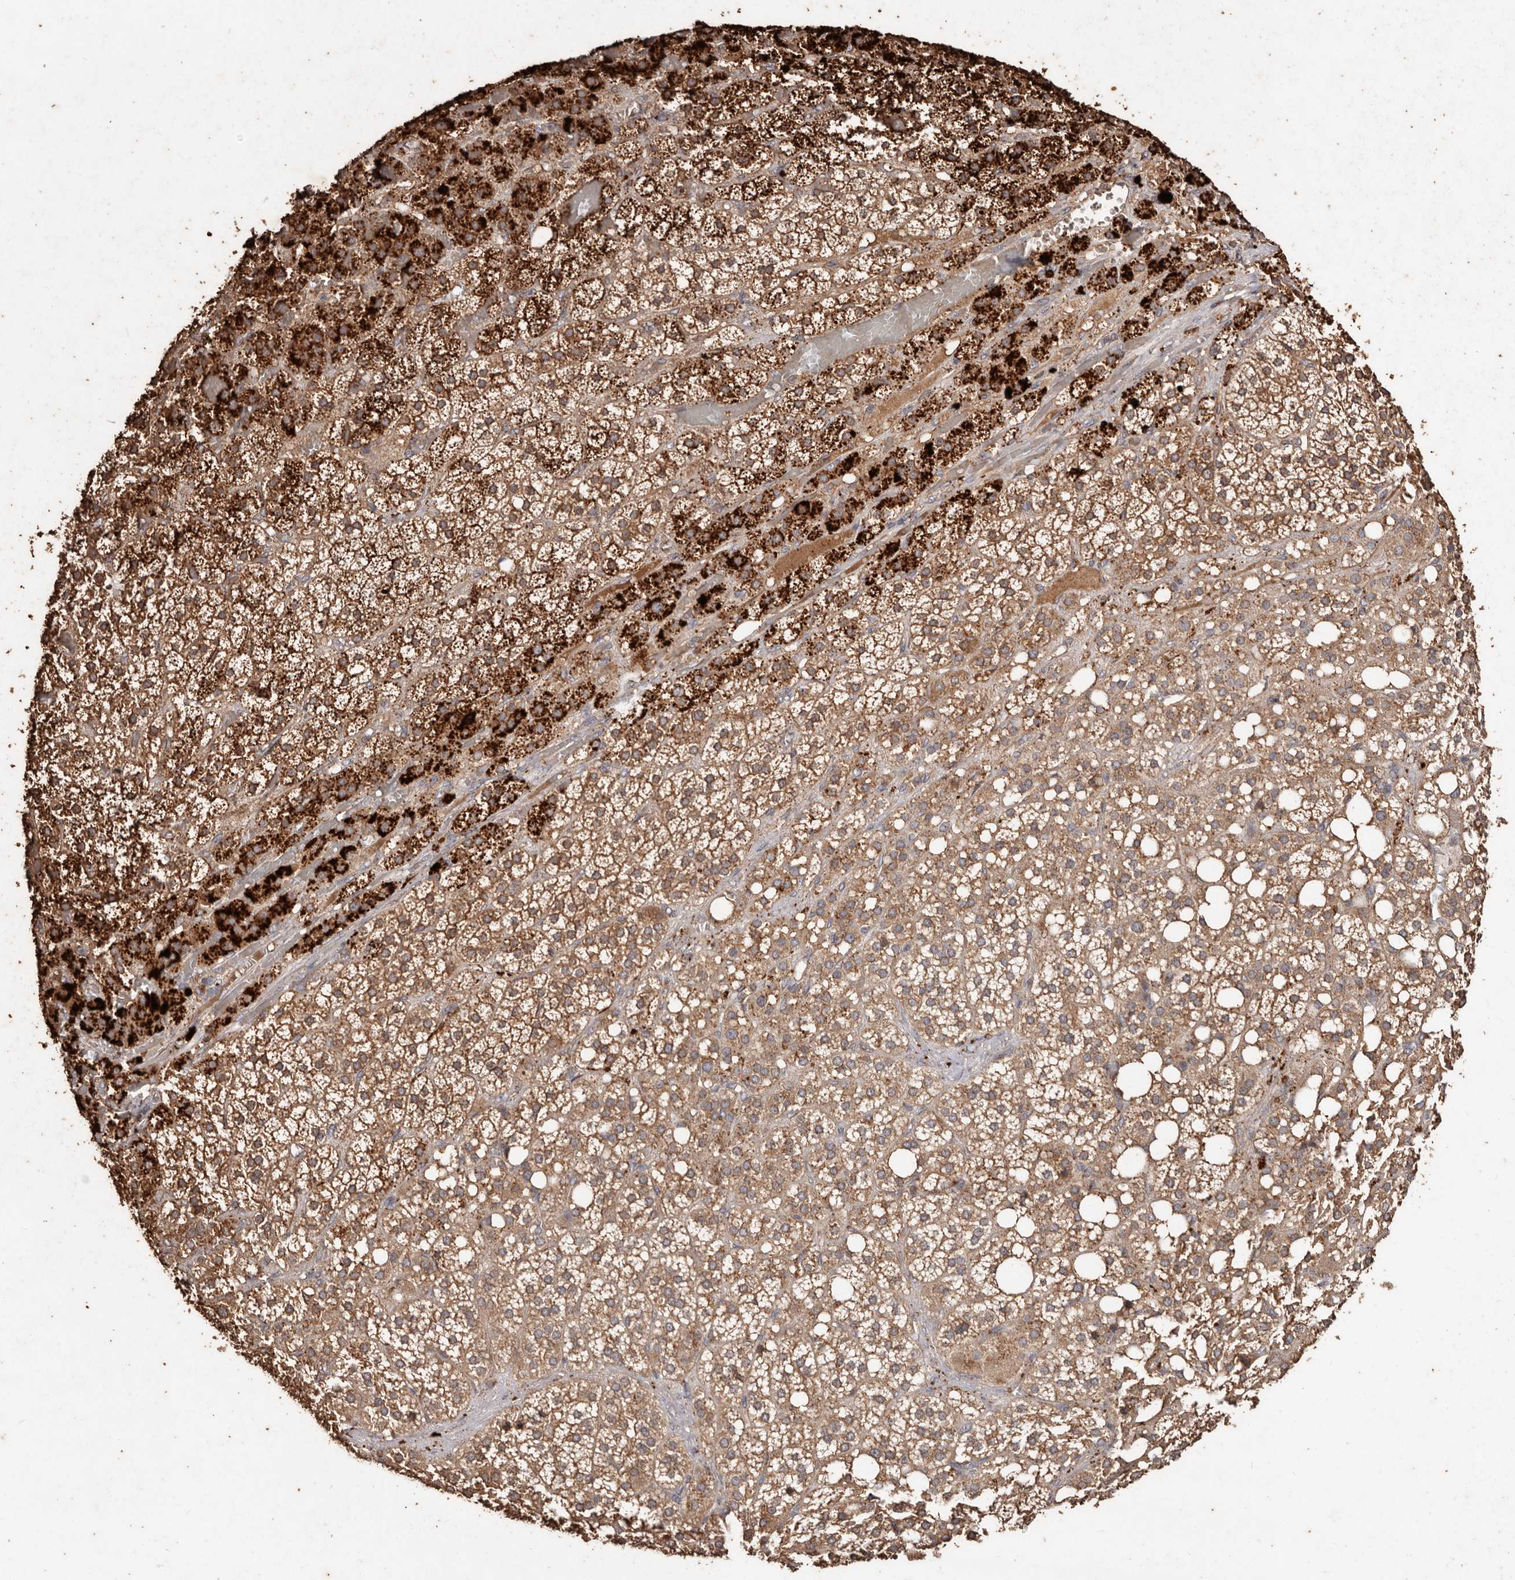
{"staining": {"intensity": "strong", "quantity": "25%-75%", "location": "cytoplasmic/membranous"}, "tissue": "adrenal gland", "cell_type": "Glandular cells", "image_type": "normal", "snomed": [{"axis": "morphology", "description": "Normal tissue, NOS"}, {"axis": "topography", "description": "Adrenal gland"}], "caption": "Human adrenal gland stained with a brown dye displays strong cytoplasmic/membranous positive expression in about 25%-75% of glandular cells.", "gene": "FARS2", "patient": {"sex": "female", "age": 59}}